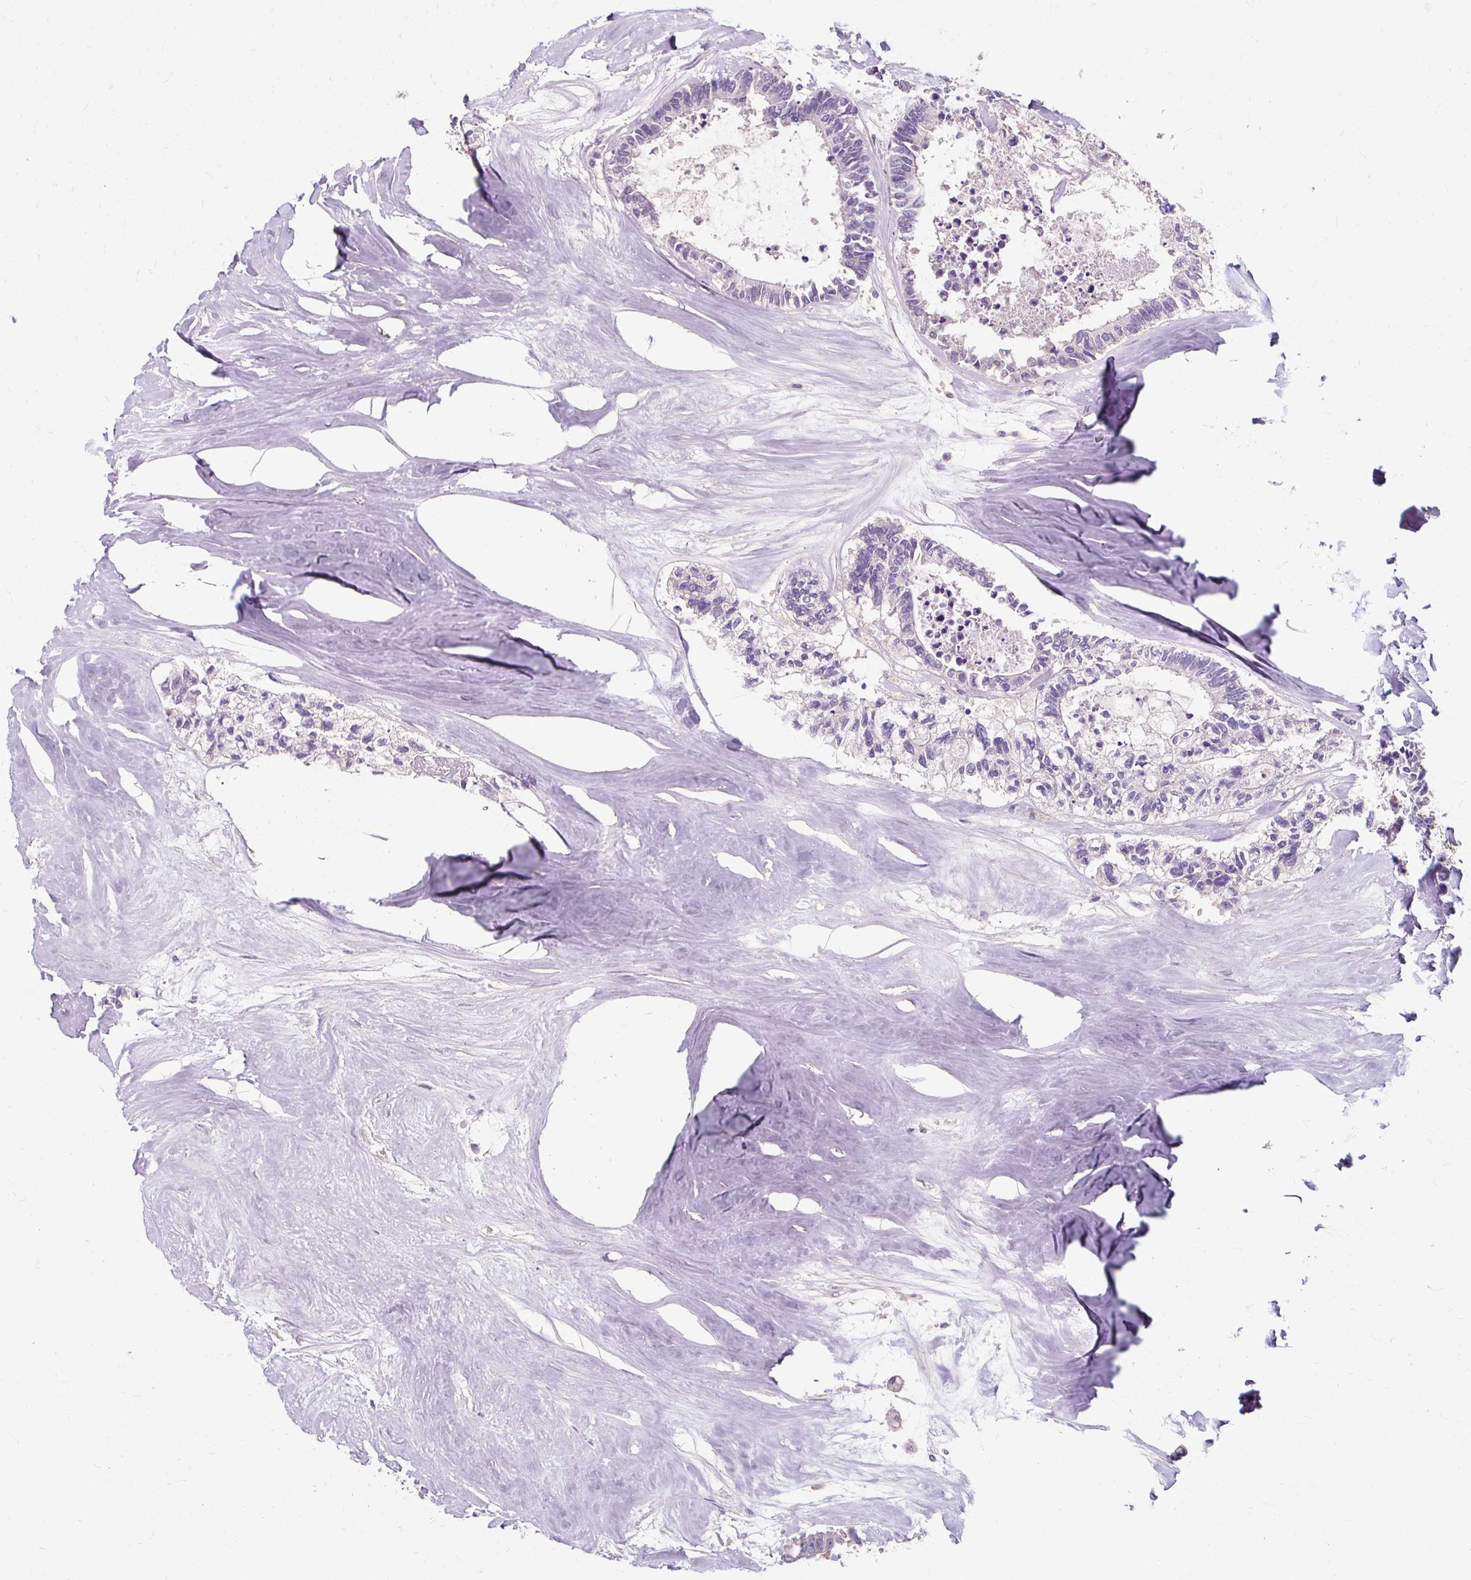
{"staining": {"intensity": "negative", "quantity": "none", "location": "none"}, "tissue": "colorectal cancer", "cell_type": "Tumor cells", "image_type": "cancer", "snomed": [{"axis": "morphology", "description": "Adenocarcinoma, NOS"}, {"axis": "topography", "description": "Colon"}, {"axis": "topography", "description": "Rectum"}], "caption": "Immunohistochemistry (IHC) histopathology image of neoplastic tissue: human adenocarcinoma (colorectal) stained with DAB (3,3'-diaminobenzidine) reveals no significant protein positivity in tumor cells. (DAB (3,3'-diaminobenzidine) immunohistochemistry (IHC) visualized using brightfield microscopy, high magnification).", "gene": "KLHL24", "patient": {"sex": "male", "age": 57}}